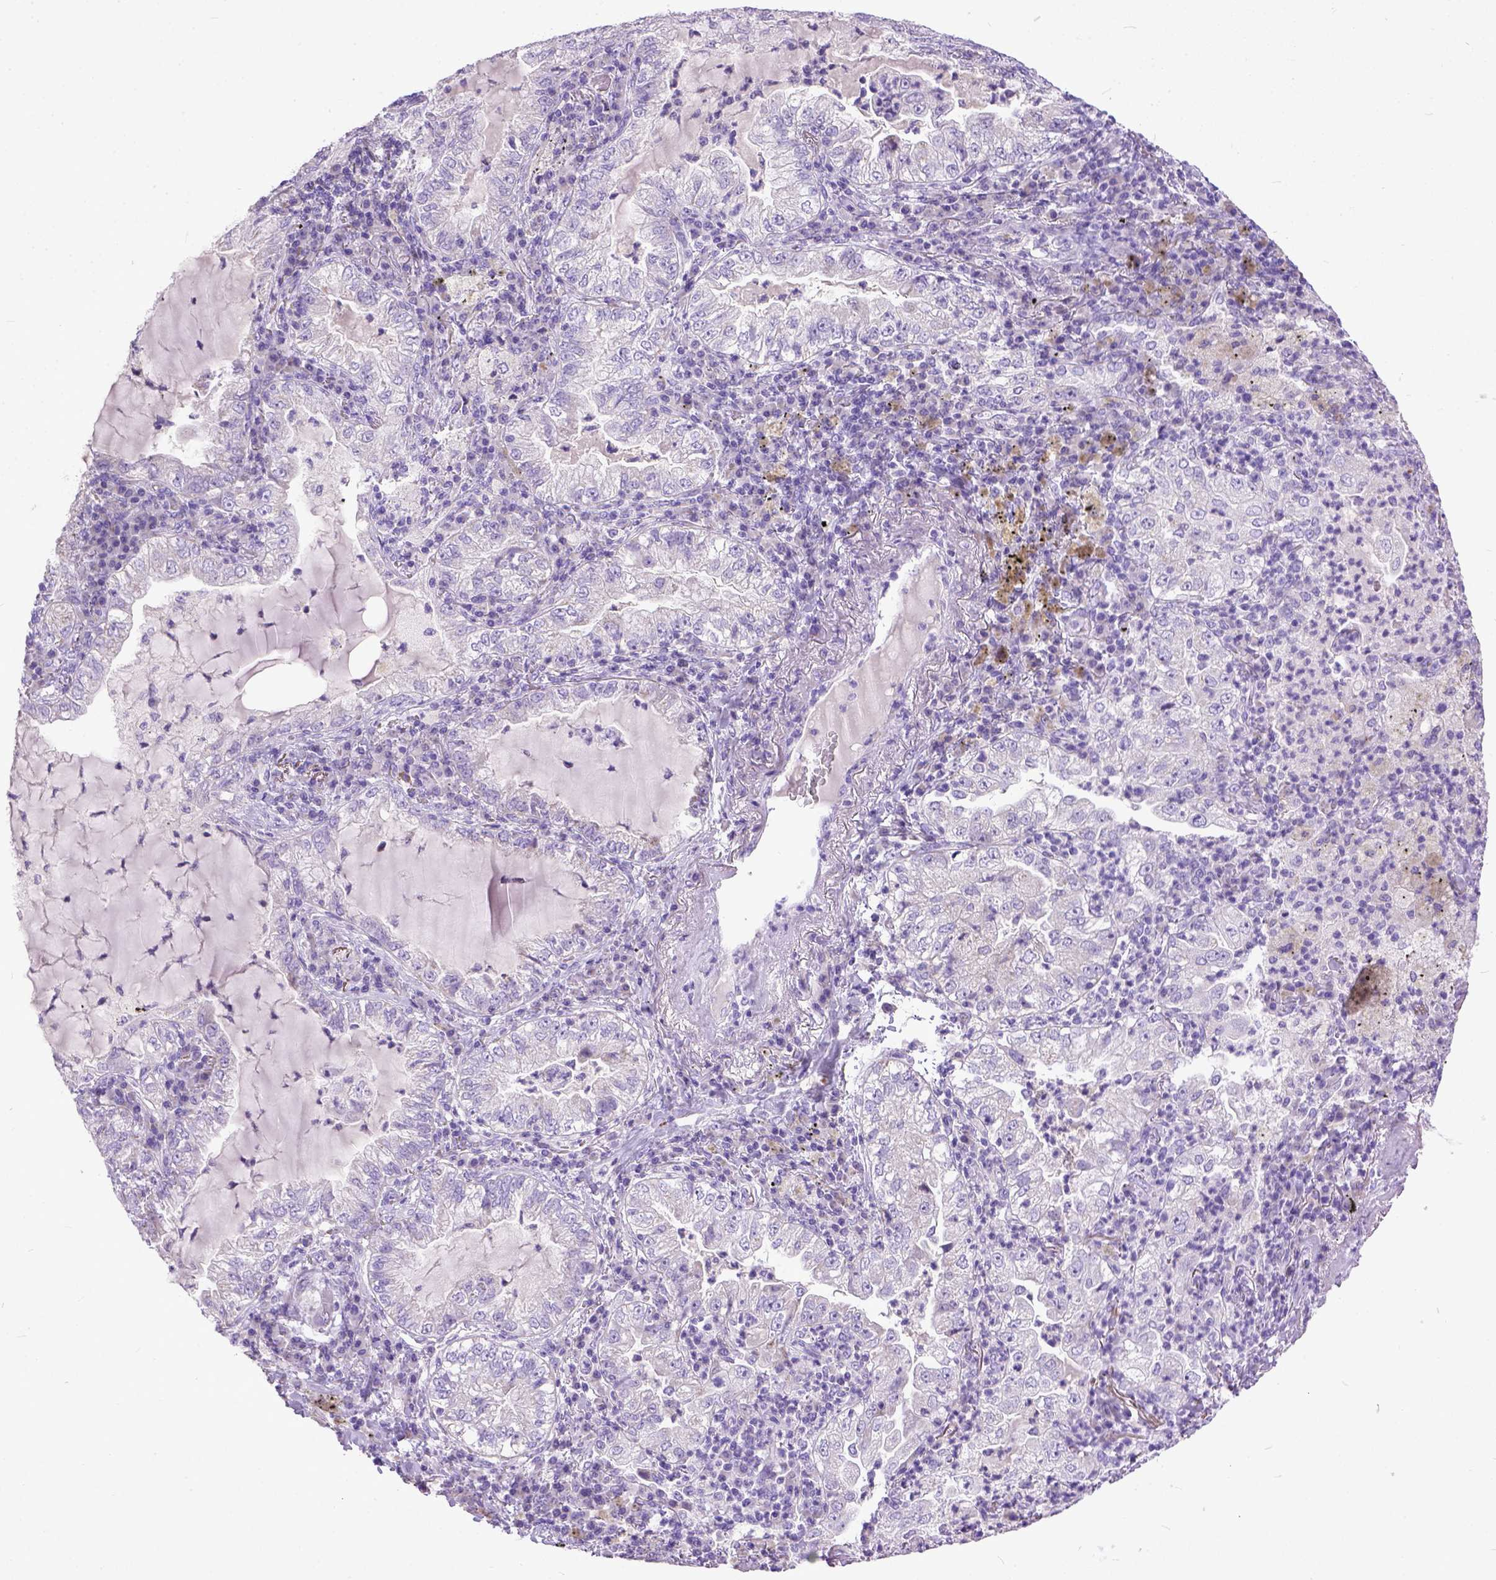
{"staining": {"intensity": "negative", "quantity": "none", "location": "none"}, "tissue": "lung cancer", "cell_type": "Tumor cells", "image_type": "cancer", "snomed": [{"axis": "morphology", "description": "Adenocarcinoma, NOS"}, {"axis": "topography", "description": "Lung"}], "caption": "DAB immunohistochemical staining of human lung adenocarcinoma exhibits no significant staining in tumor cells. (DAB immunohistochemistry with hematoxylin counter stain).", "gene": "PLK5", "patient": {"sex": "female", "age": 73}}